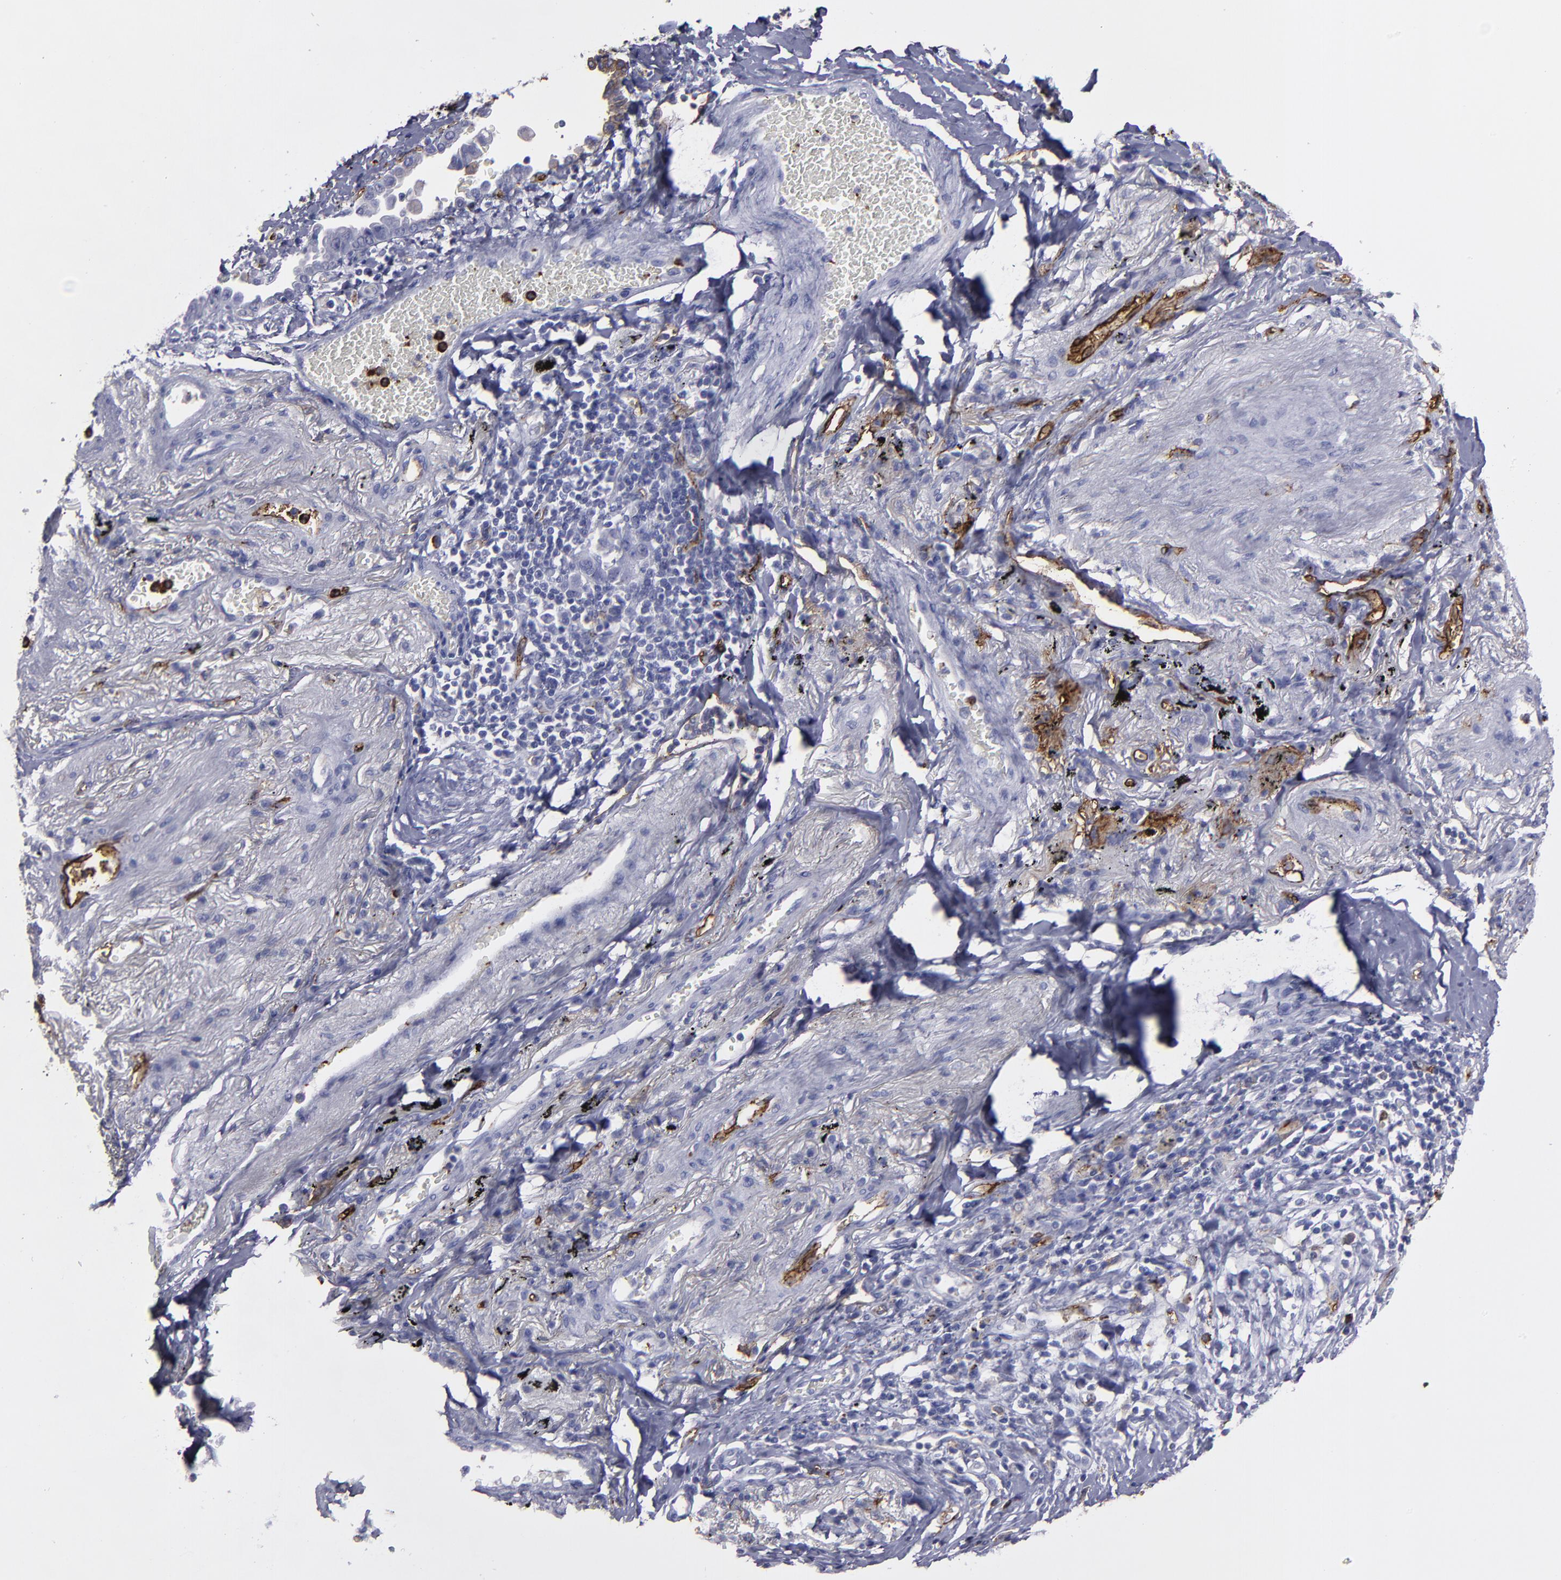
{"staining": {"intensity": "negative", "quantity": "none", "location": "none"}, "tissue": "lung cancer", "cell_type": "Tumor cells", "image_type": "cancer", "snomed": [{"axis": "morphology", "description": "Adenocarcinoma, NOS"}, {"axis": "topography", "description": "Lung"}], "caption": "Immunohistochemical staining of human lung adenocarcinoma reveals no significant positivity in tumor cells.", "gene": "CD36", "patient": {"sex": "female", "age": 64}}